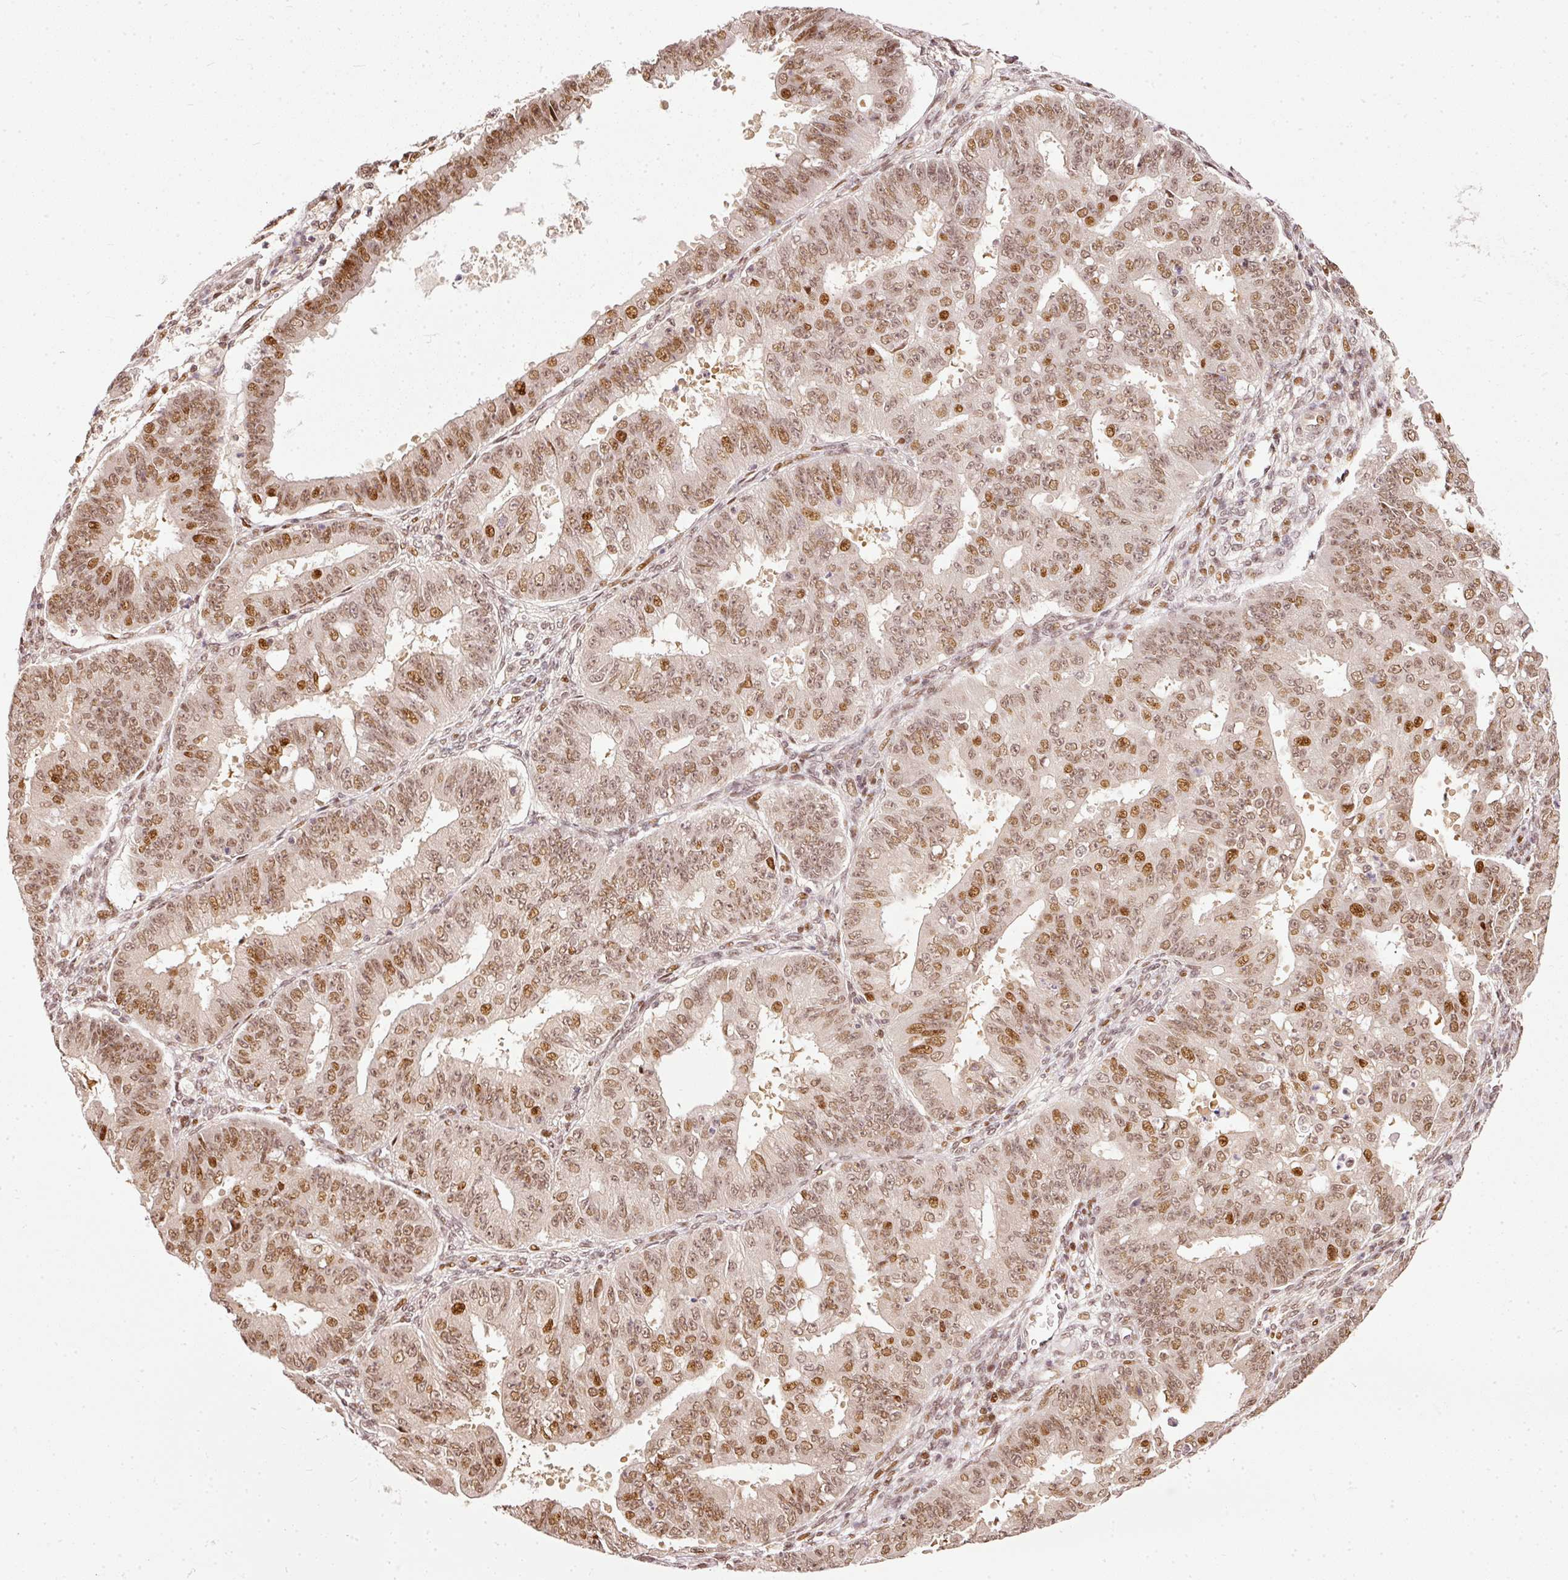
{"staining": {"intensity": "moderate", "quantity": ">75%", "location": "nuclear"}, "tissue": "ovarian cancer", "cell_type": "Tumor cells", "image_type": "cancer", "snomed": [{"axis": "morphology", "description": "Carcinoma, endometroid"}, {"axis": "topography", "description": "Appendix"}, {"axis": "topography", "description": "Ovary"}], "caption": "Human endometroid carcinoma (ovarian) stained with a protein marker shows moderate staining in tumor cells.", "gene": "ZNF778", "patient": {"sex": "female", "age": 42}}